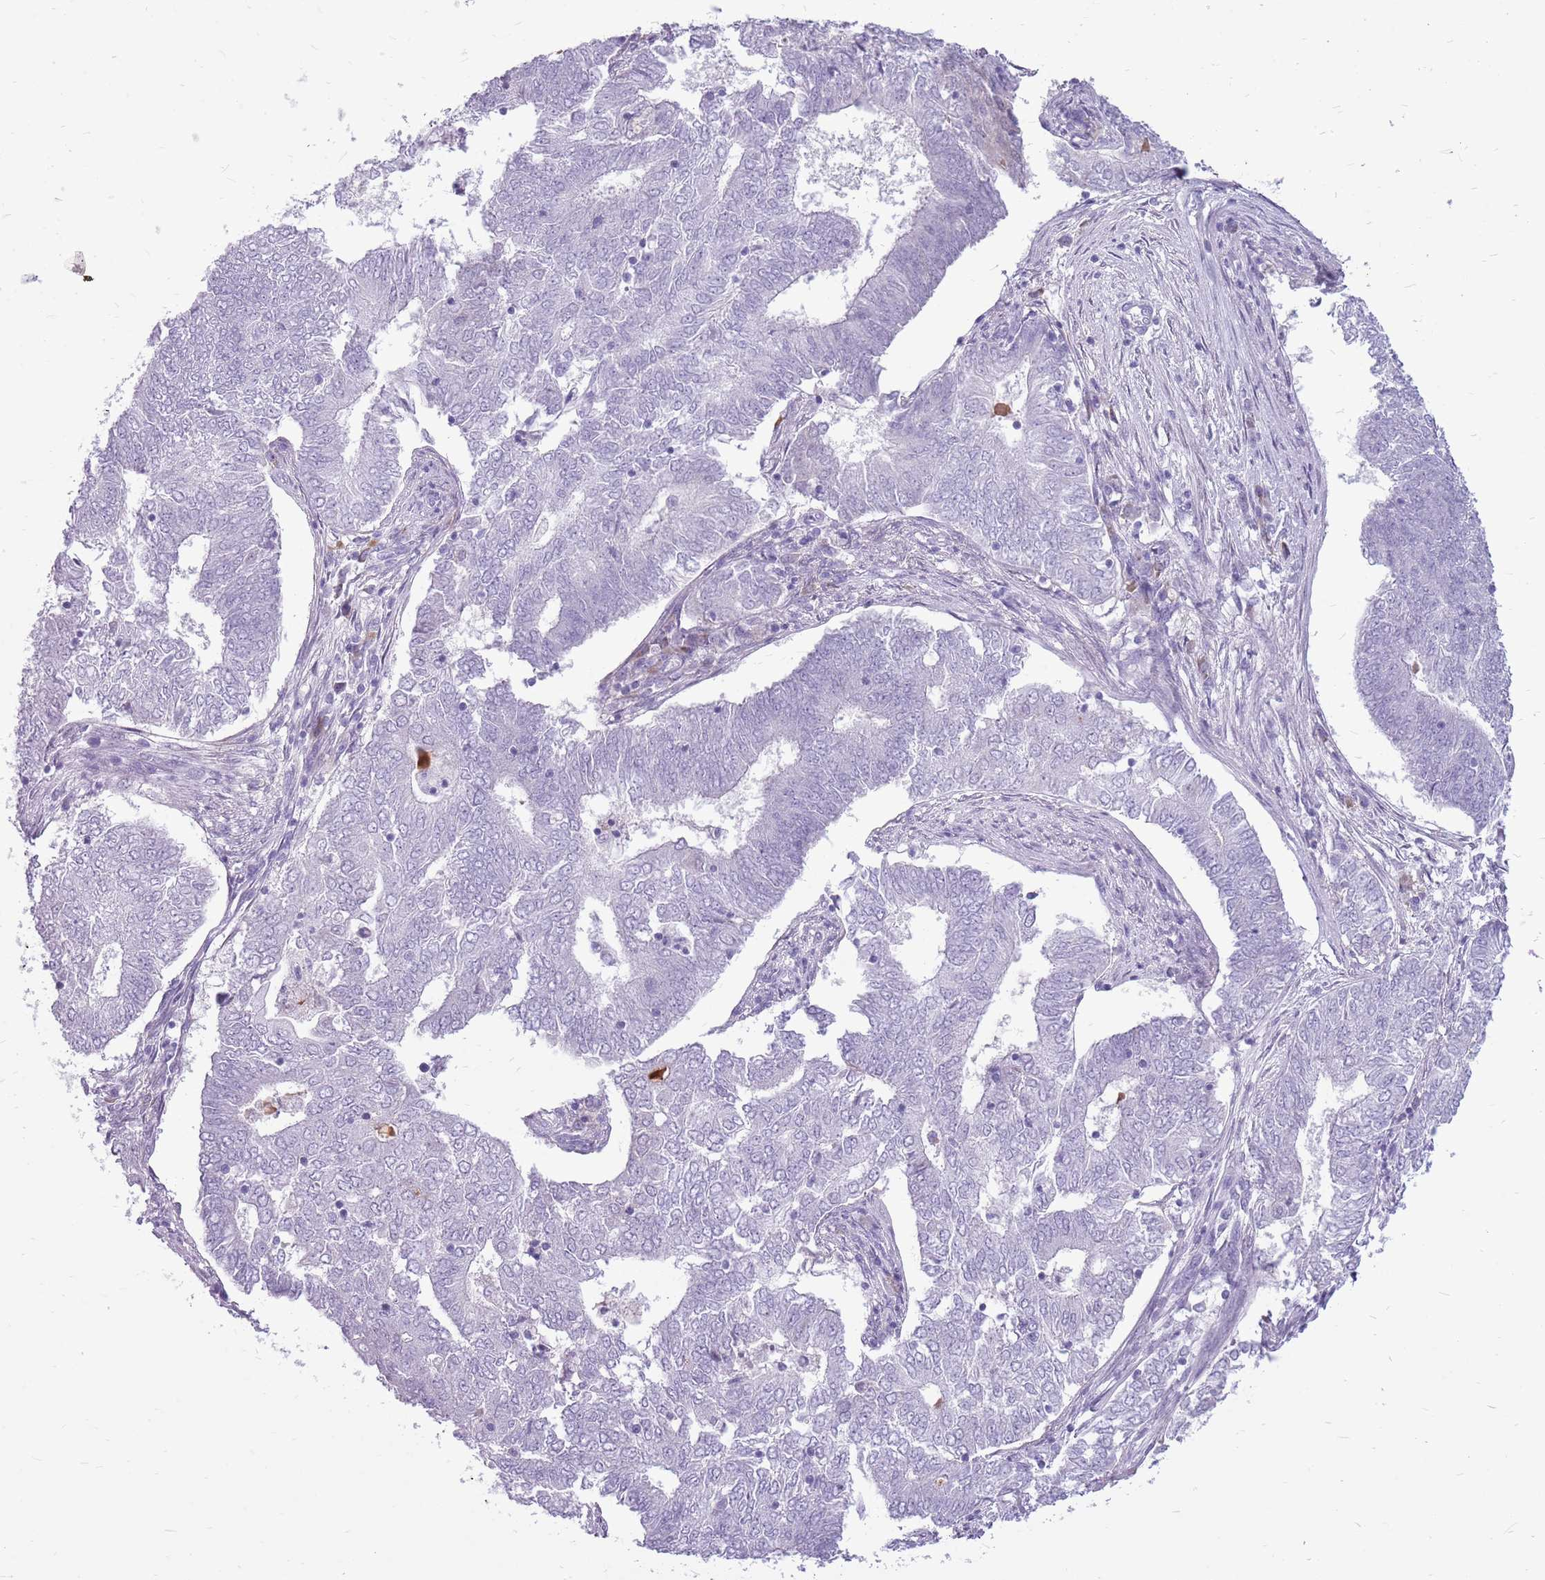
{"staining": {"intensity": "negative", "quantity": "none", "location": "none"}, "tissue": "endometrial cancer", "cell_type": "Tumor cells", "image_type": "cancer", "snomed": [{"axis": "morphology", "description": "Adenocarcinoma, NOS"}, {"axis": "topography", "description": "Endometrium"}], "caption": "A high-resolution photomicrograph shows immunohistochemistry (IHC) staining of endometrial cancer, which shows no significant expression in tumor cells. Brightfield microscopy of IHC stained with DAB (brown) and hematoxylin (blue), captured at high magnification.", "gene": "ZNF425", "patient": {"sex": "female", "age": 62}}